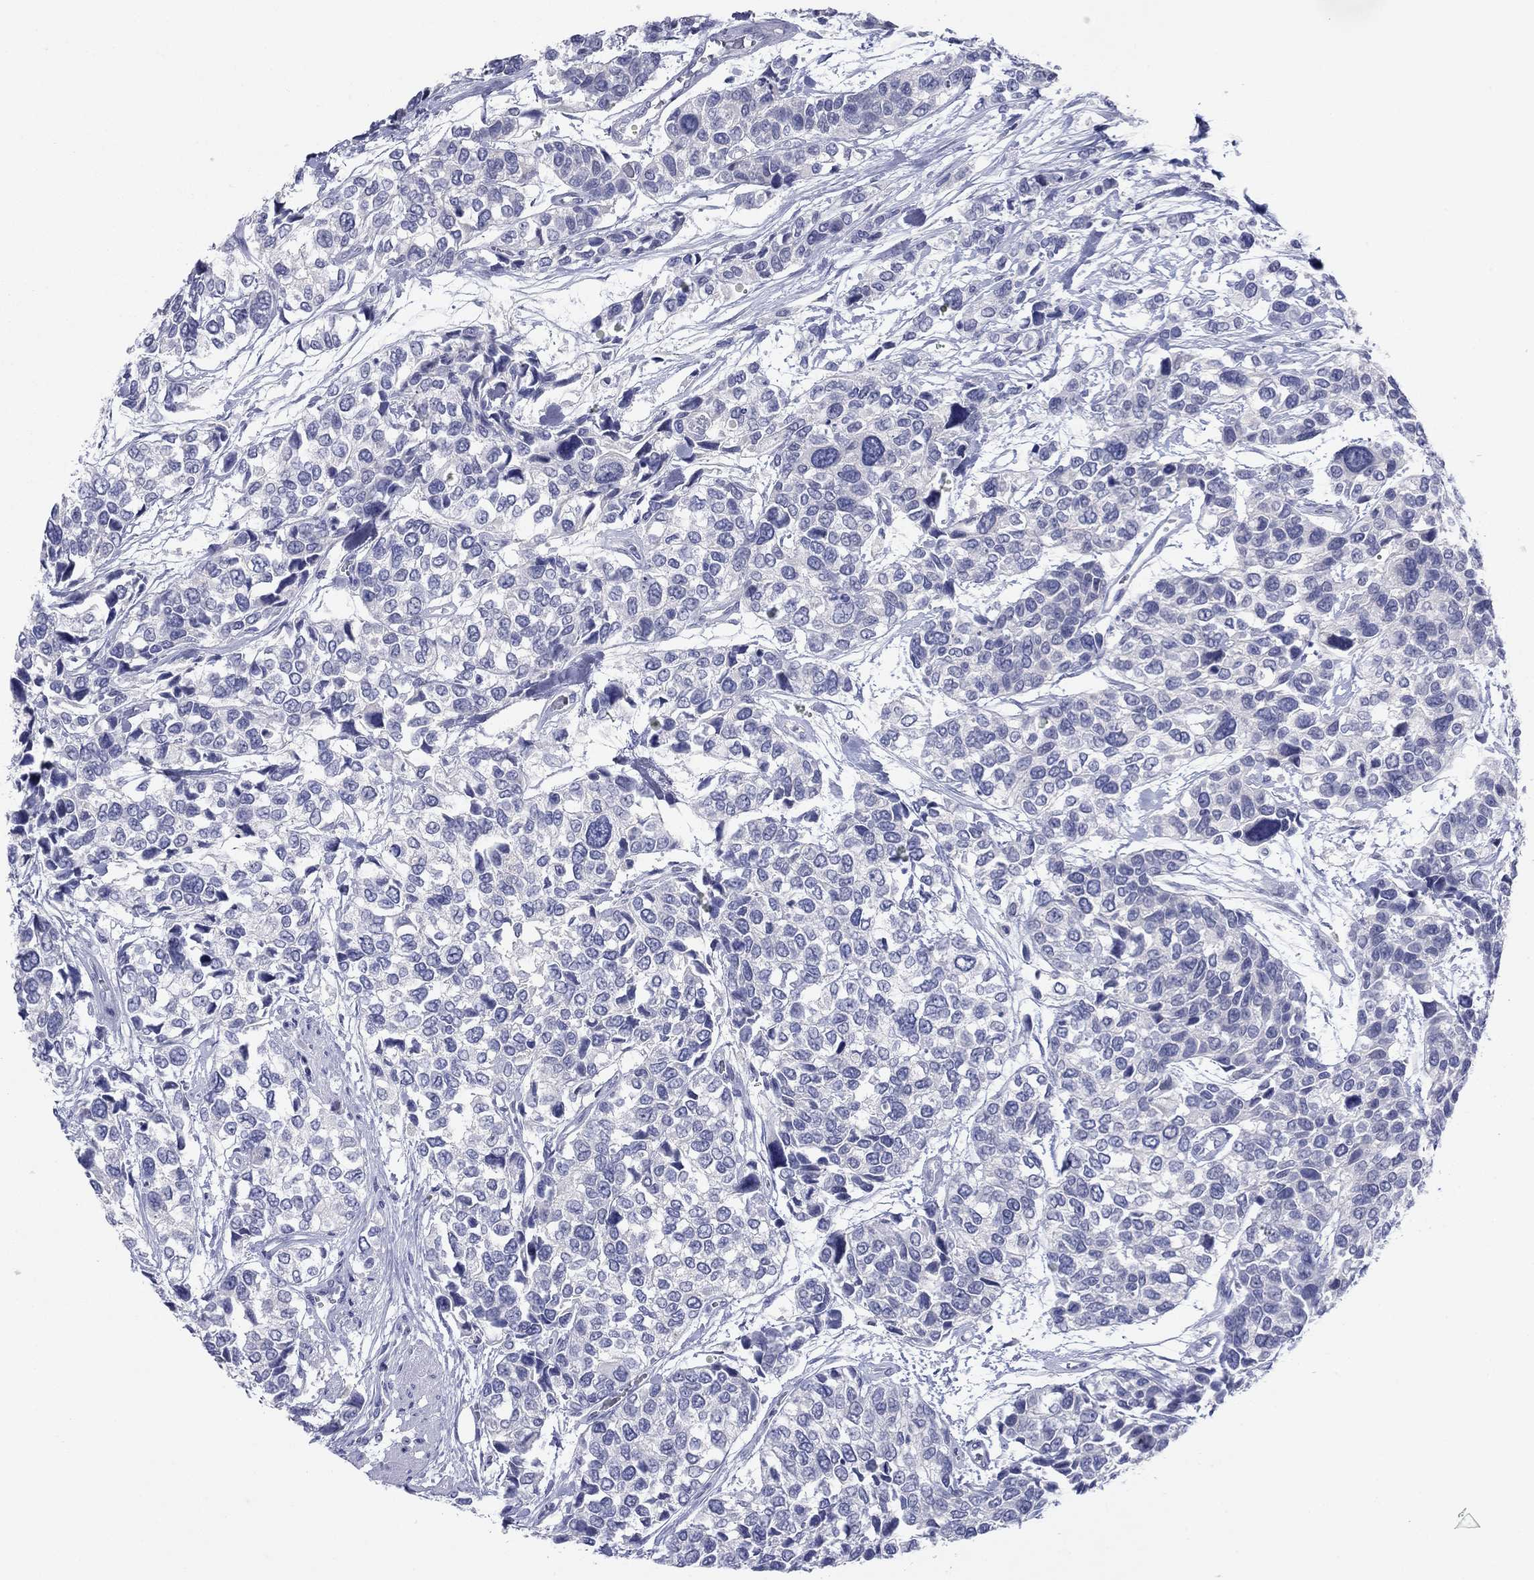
{"staining": {"intensity": "negative", "quantity": "none", "location": "none"}, "tissue": "urothelial cancer", "cell_type": "Tumor cells", "image_type": "cancer", "snomed": [{"axis": "morphology", "description": "Urothelial carcinoma, High grade"}, {"axis": "topography", "description": "Urinary bladder"}], "caption": "Human urothelial carcinoma (high-grade) stained for a protein using immunohistochemistry reveals no expression in tumor cells.", "gene": "ITGAE", "patient": {"sex": "male", "age": 77}}